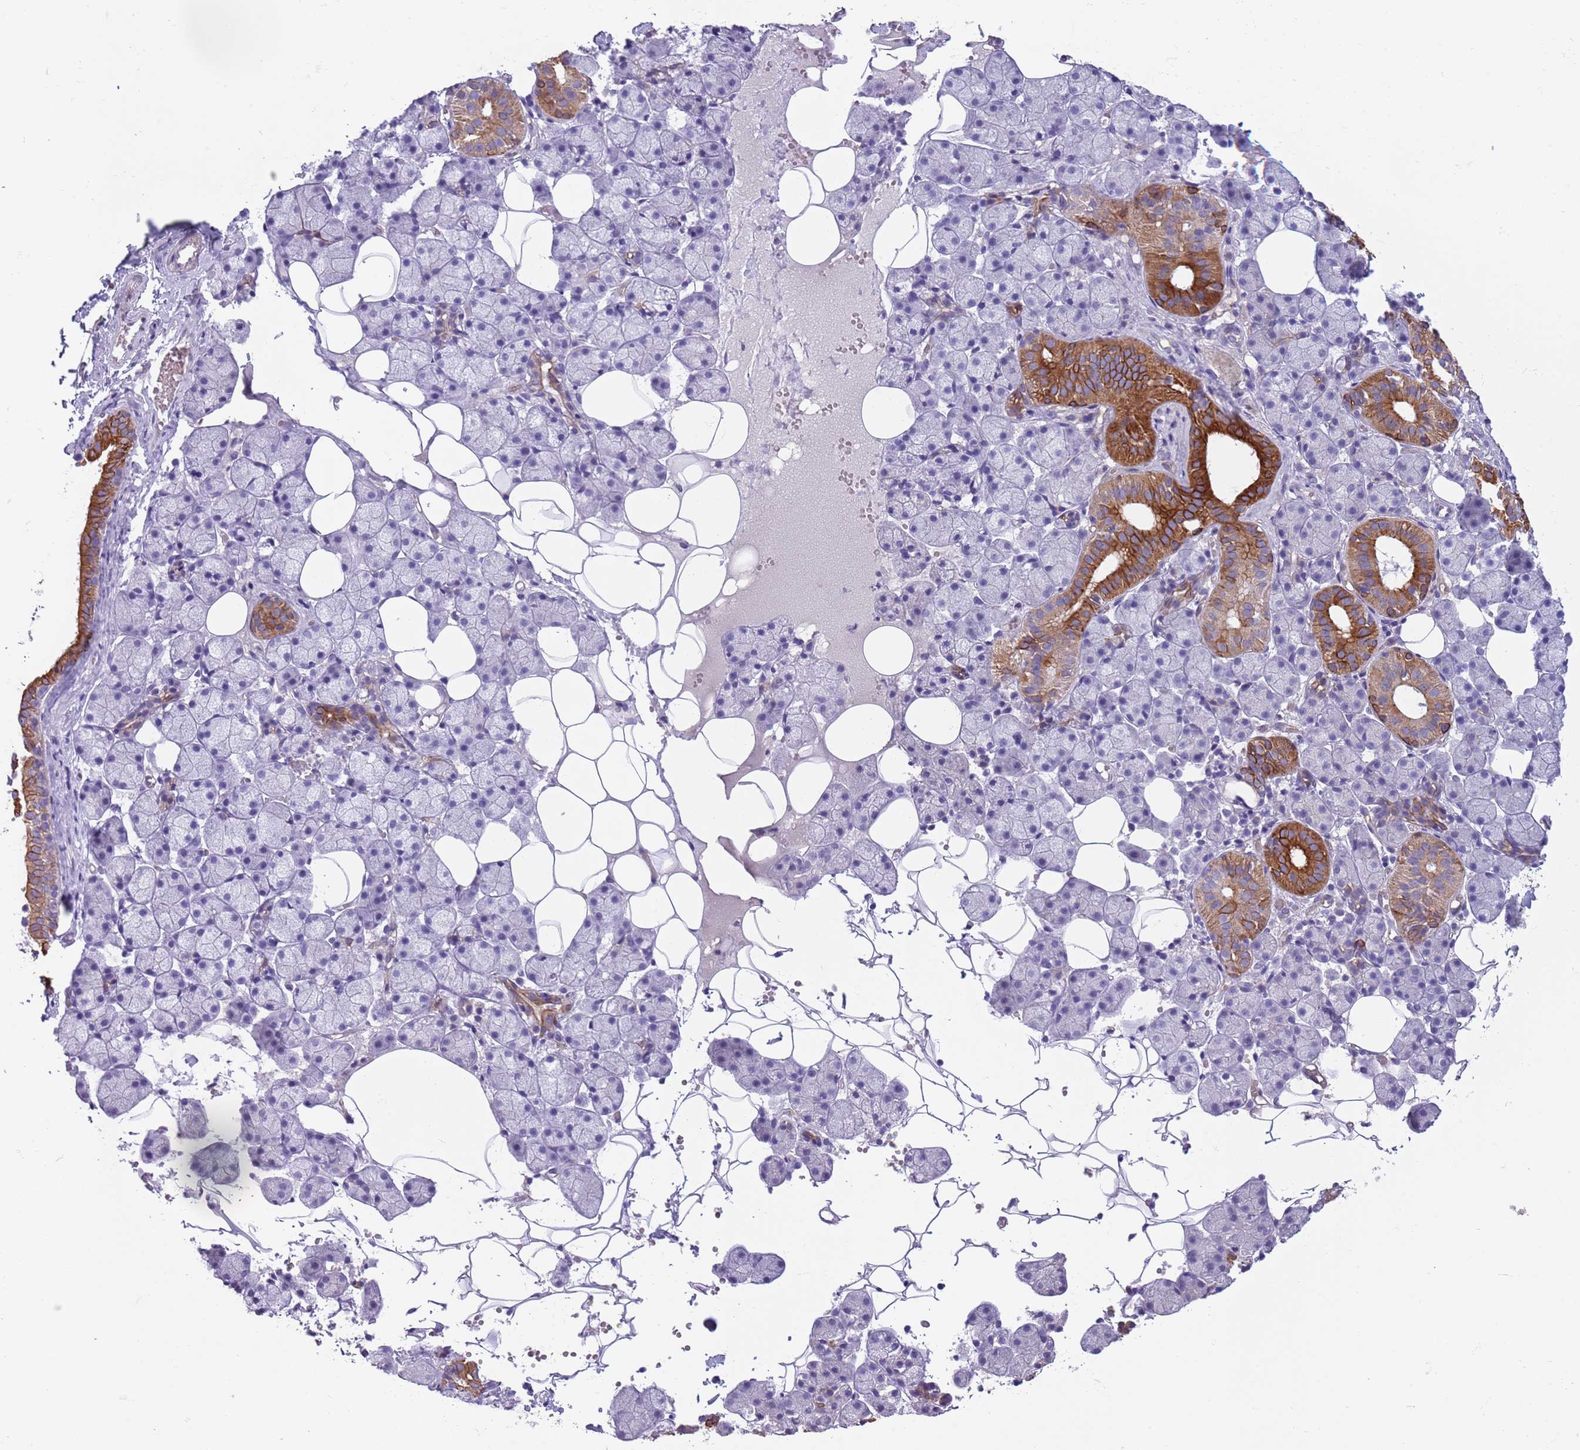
{"staining": {"intensity": "strong", "quantity": "<25%", "location": "cytoplasmic/membranous"}, "tissue": "salivary gland", "cell_type": "Glandular cells", "image_type": "normal", "snomed": [{"axis": "morphology", "description": "Normal tissue, NOS"}, {"axis": "topography", "description": "Salivary gland"}], "caption": "Human salivary gland stained for a protein (brown) demonstrates strong cytoplasmic/membranous positive positivity in approximately <25% of glandular cells.", "gene": "HES3", "patient": {"sex": "female", "age": 33}}